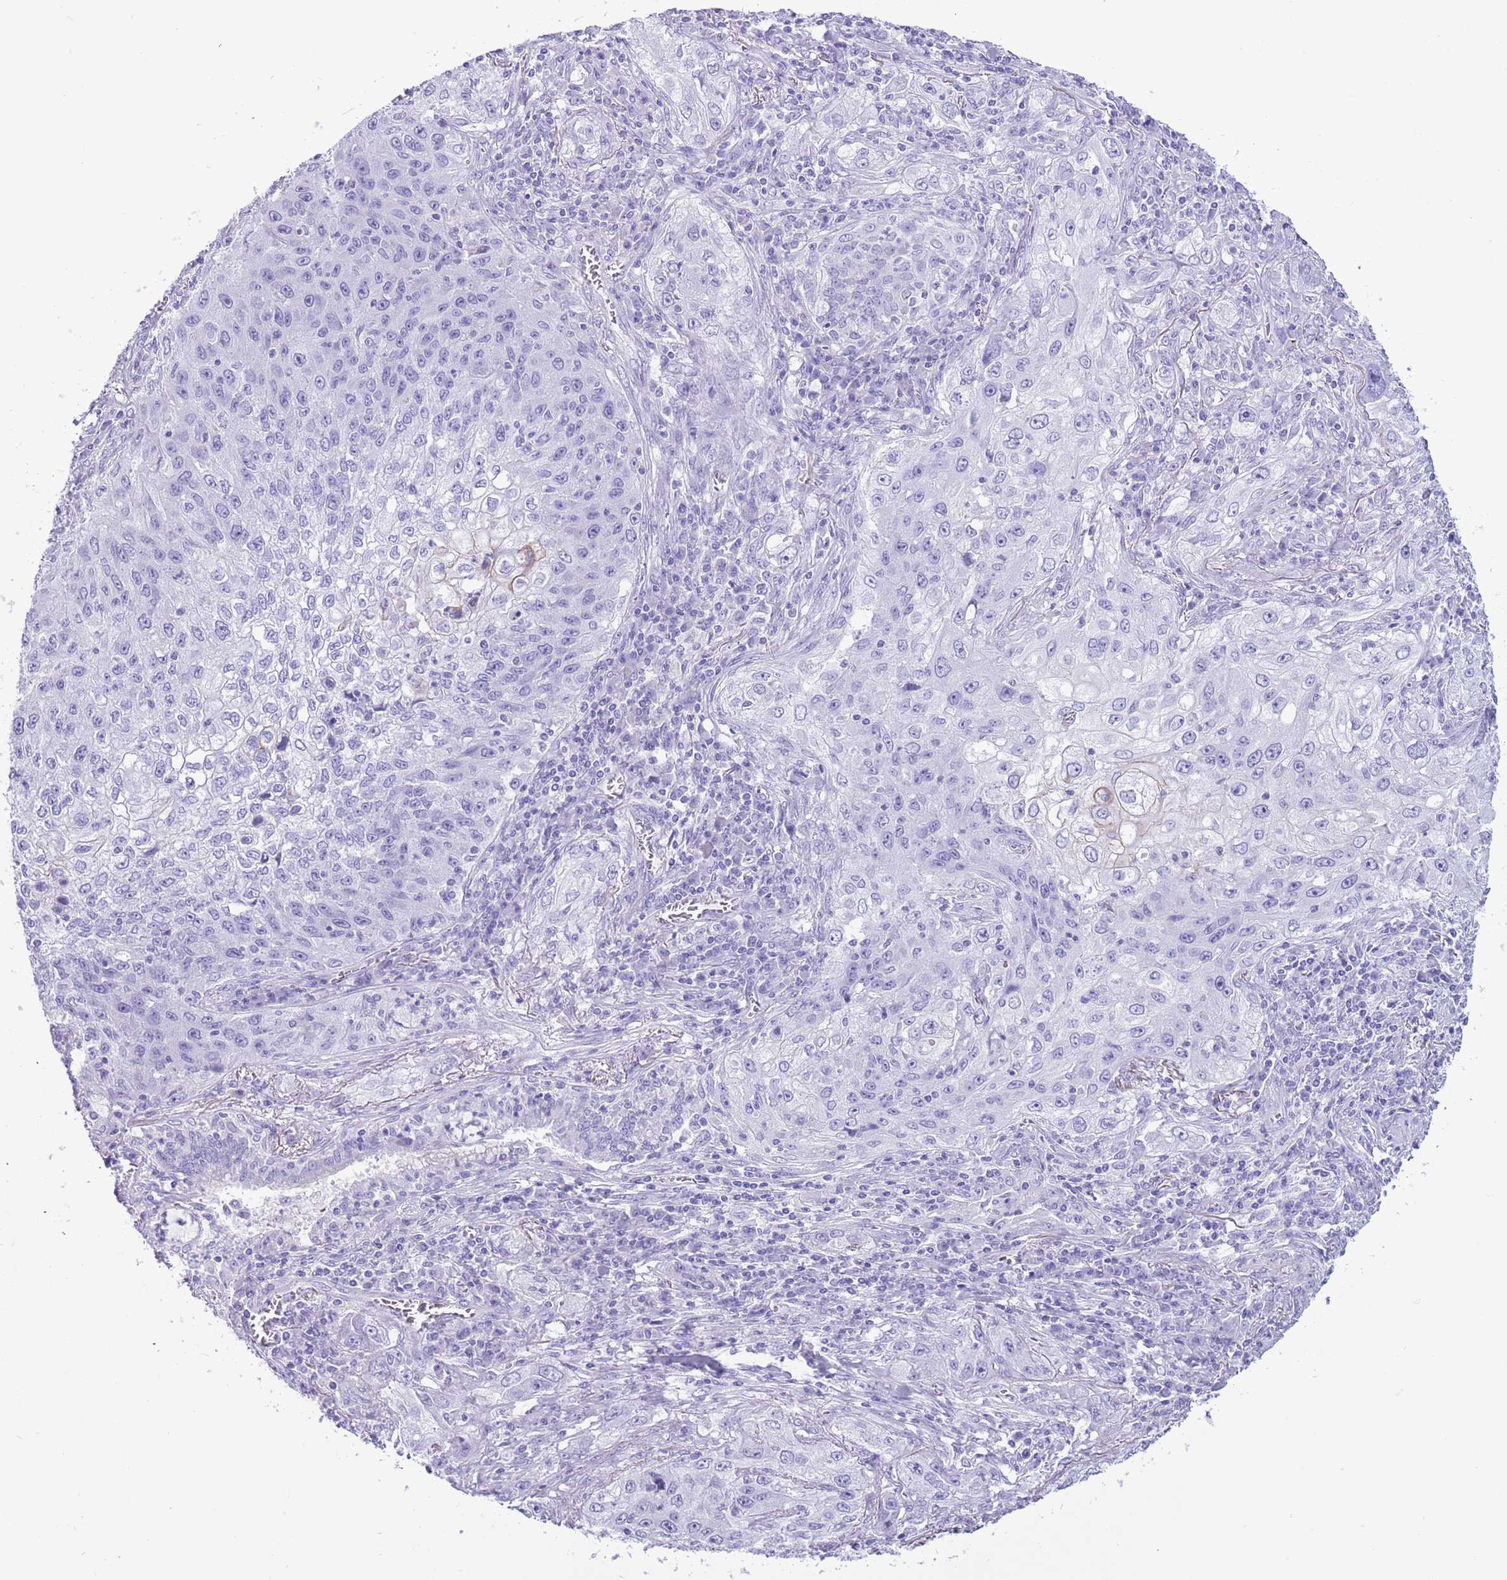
{"staining": {"intensity": "negative", "quantity": "none", "location": "none"}, "tissue": "lung cancer", "cell_type": "Tumor cells", "image_type": "cancer", "snomed": [{"axis": "morphology", "description": "Squamous cell carcinoma, NOS"}, {"axis": "topography", "description": "Lung"}], "caption": "IHC histopathology image of neoplastic tissue: human lung cancer stained with DAB displays no significant protein staining in tumor cells. The staining was performed using DAB to visualize the protein expression in brown, while the nuclei were stained in blue with hematoxylin (Magnification: 20x).", "gene": "TBC1D10B", "patient": {"sex": "female", "age": 69}}